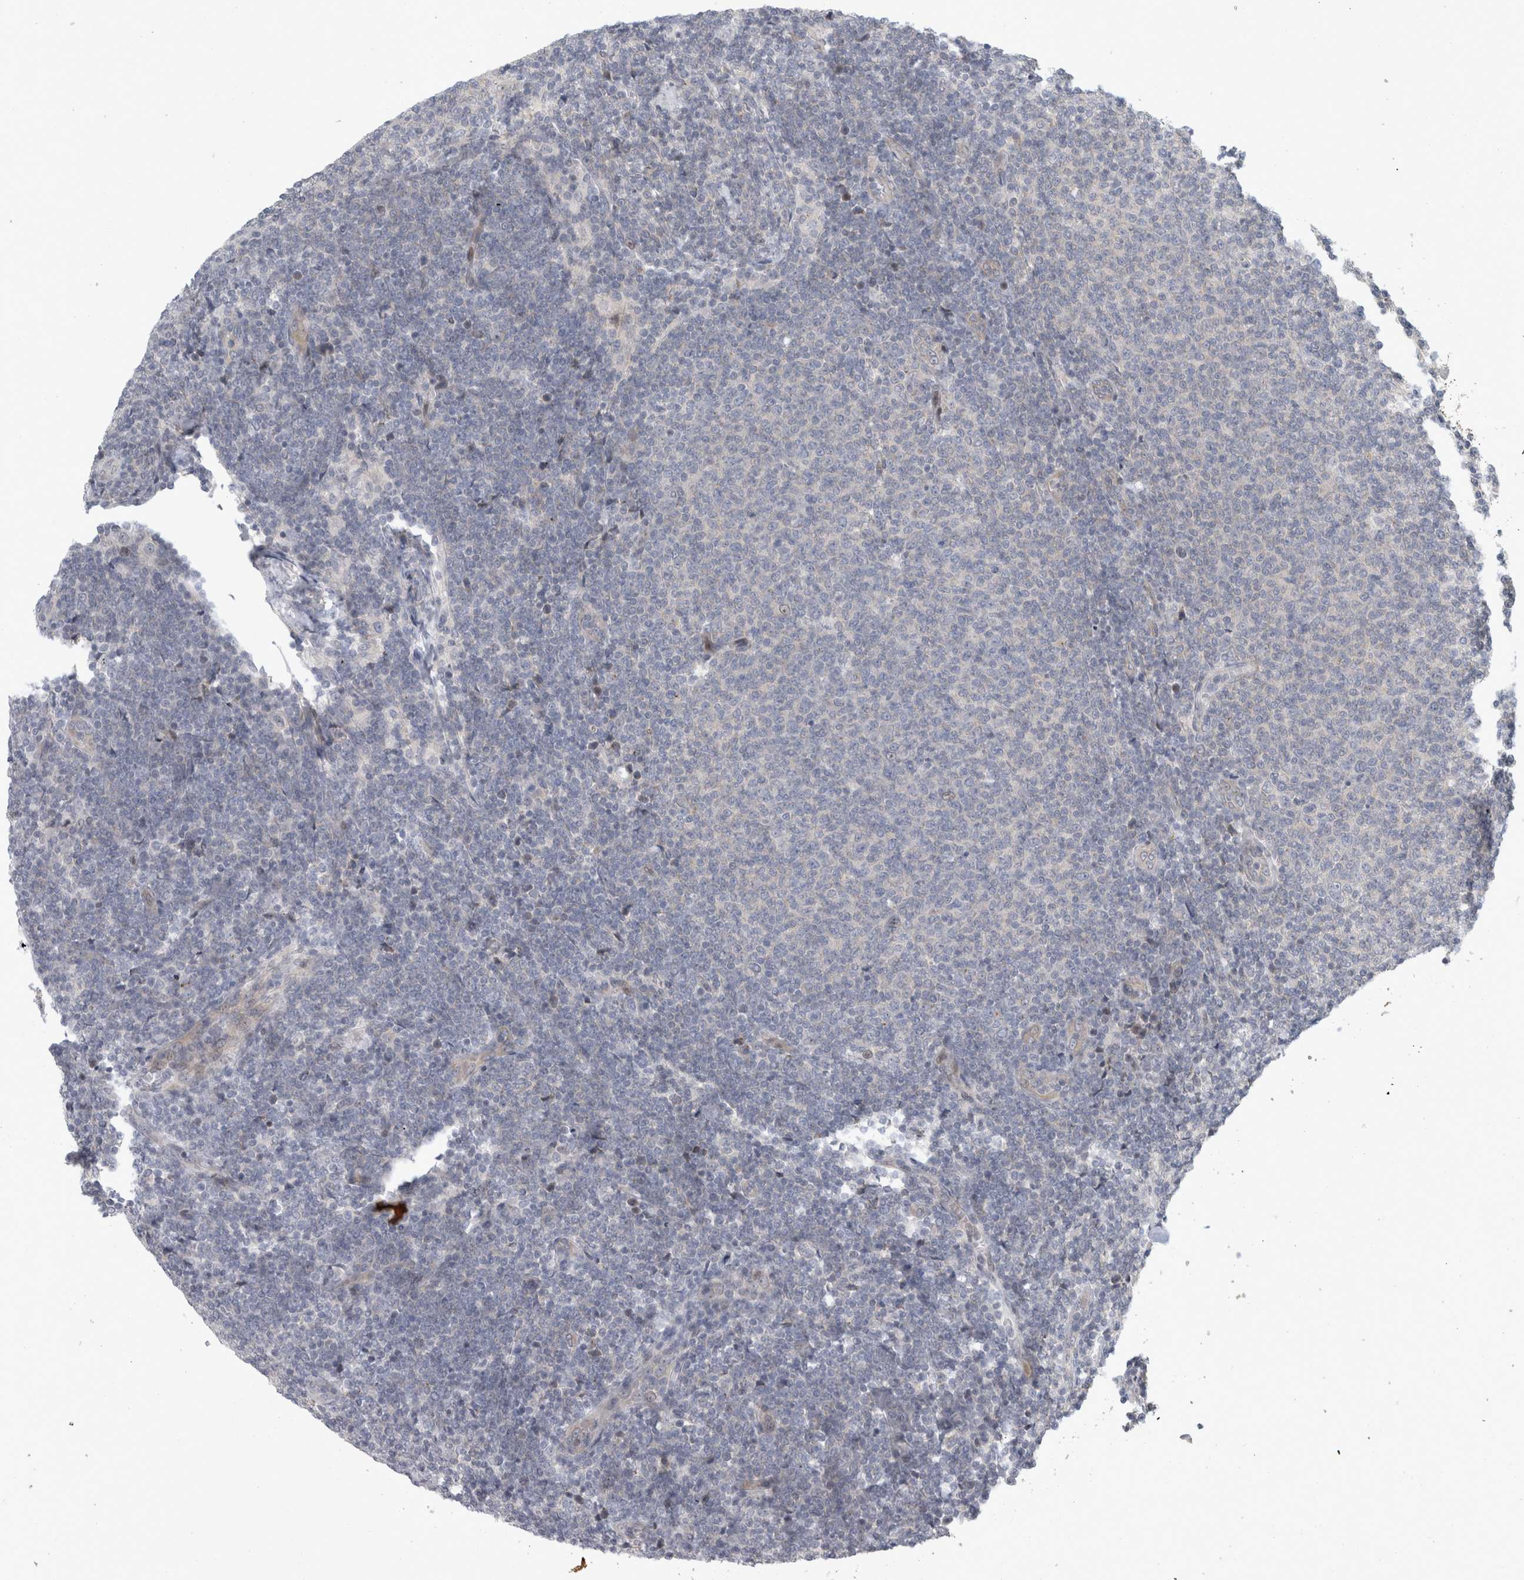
{"staining": {"intensity": "negative", "quantity": "none", "location": "none"}, "tissue": "lymphoma", "cell_type": "Tumor cells", "image_type": "cancer", "snomed": [{"axis": "morphology", "description": "Malignant lymphoma, non-Hodgkin's type, Low grade"}, {"axis": "topography", "description": "Lymph node"}], "caption": "There is no significant positivity in tumor cells of lymphoma.", "gene": "UTP25", "patient": {"sex": "male", "age": 66}}